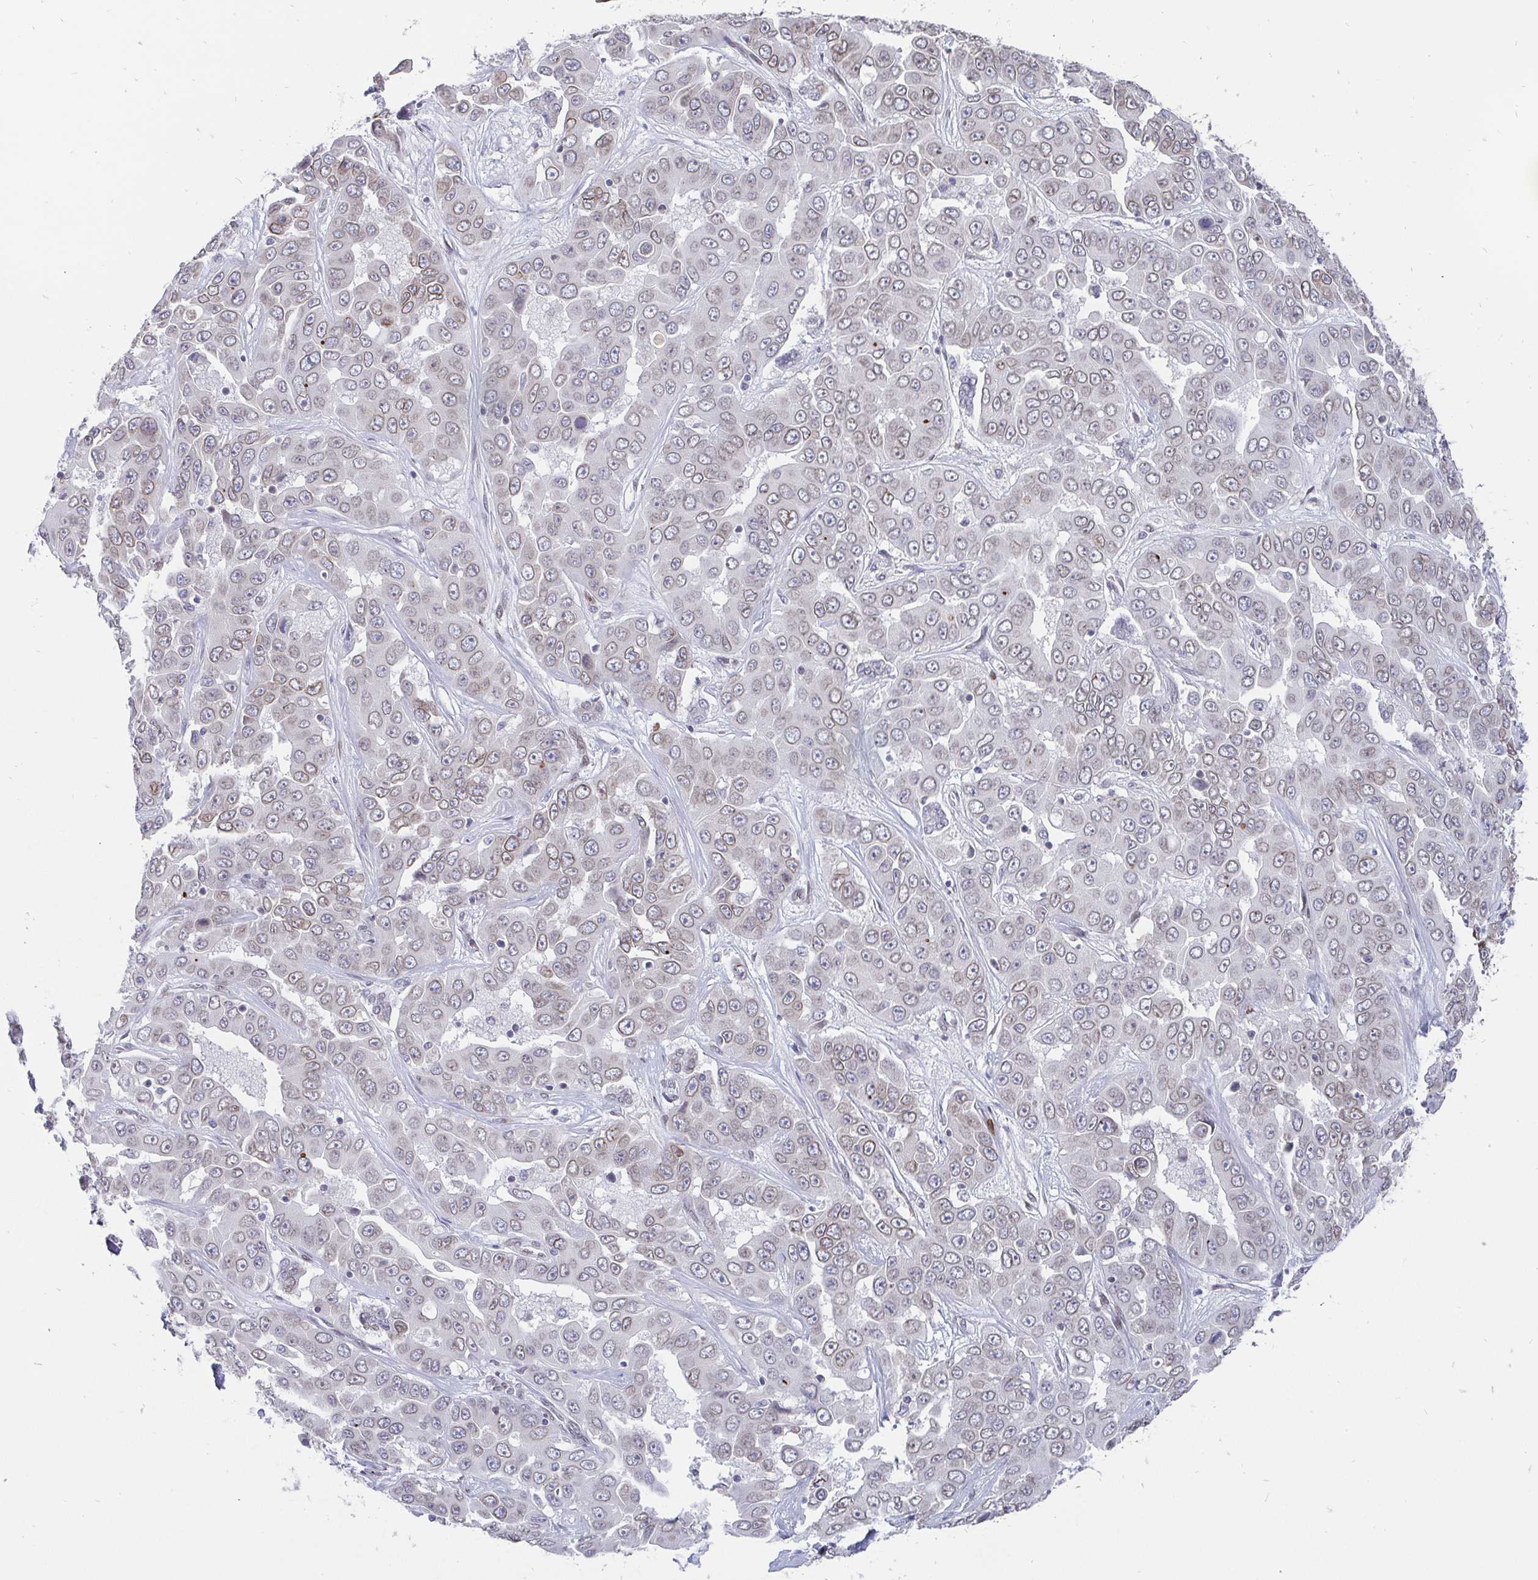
{"staining": {"intensity": "weak", "quantity": "25%-75%", "location": "cytoplasmic/membranous,nuclear"}, "tissue": "liver cancer", "cell_type": "Tumor cells", "image_type": "cancer", "snomed": [{"axis": "morphology", "description": "Cholangiocarcinoma"}, {"axis": "topography", "description": "Liver"}], "caption": "Immunohistochemical staining of human liver cancer (cholangiocarcinoma) shows weak cytoplasmic/membranous and nuclear protein positivity in about 25%-75% of tumor cells.", "gene": "EMD", "patient": {"sex": "female", "age": 52}}